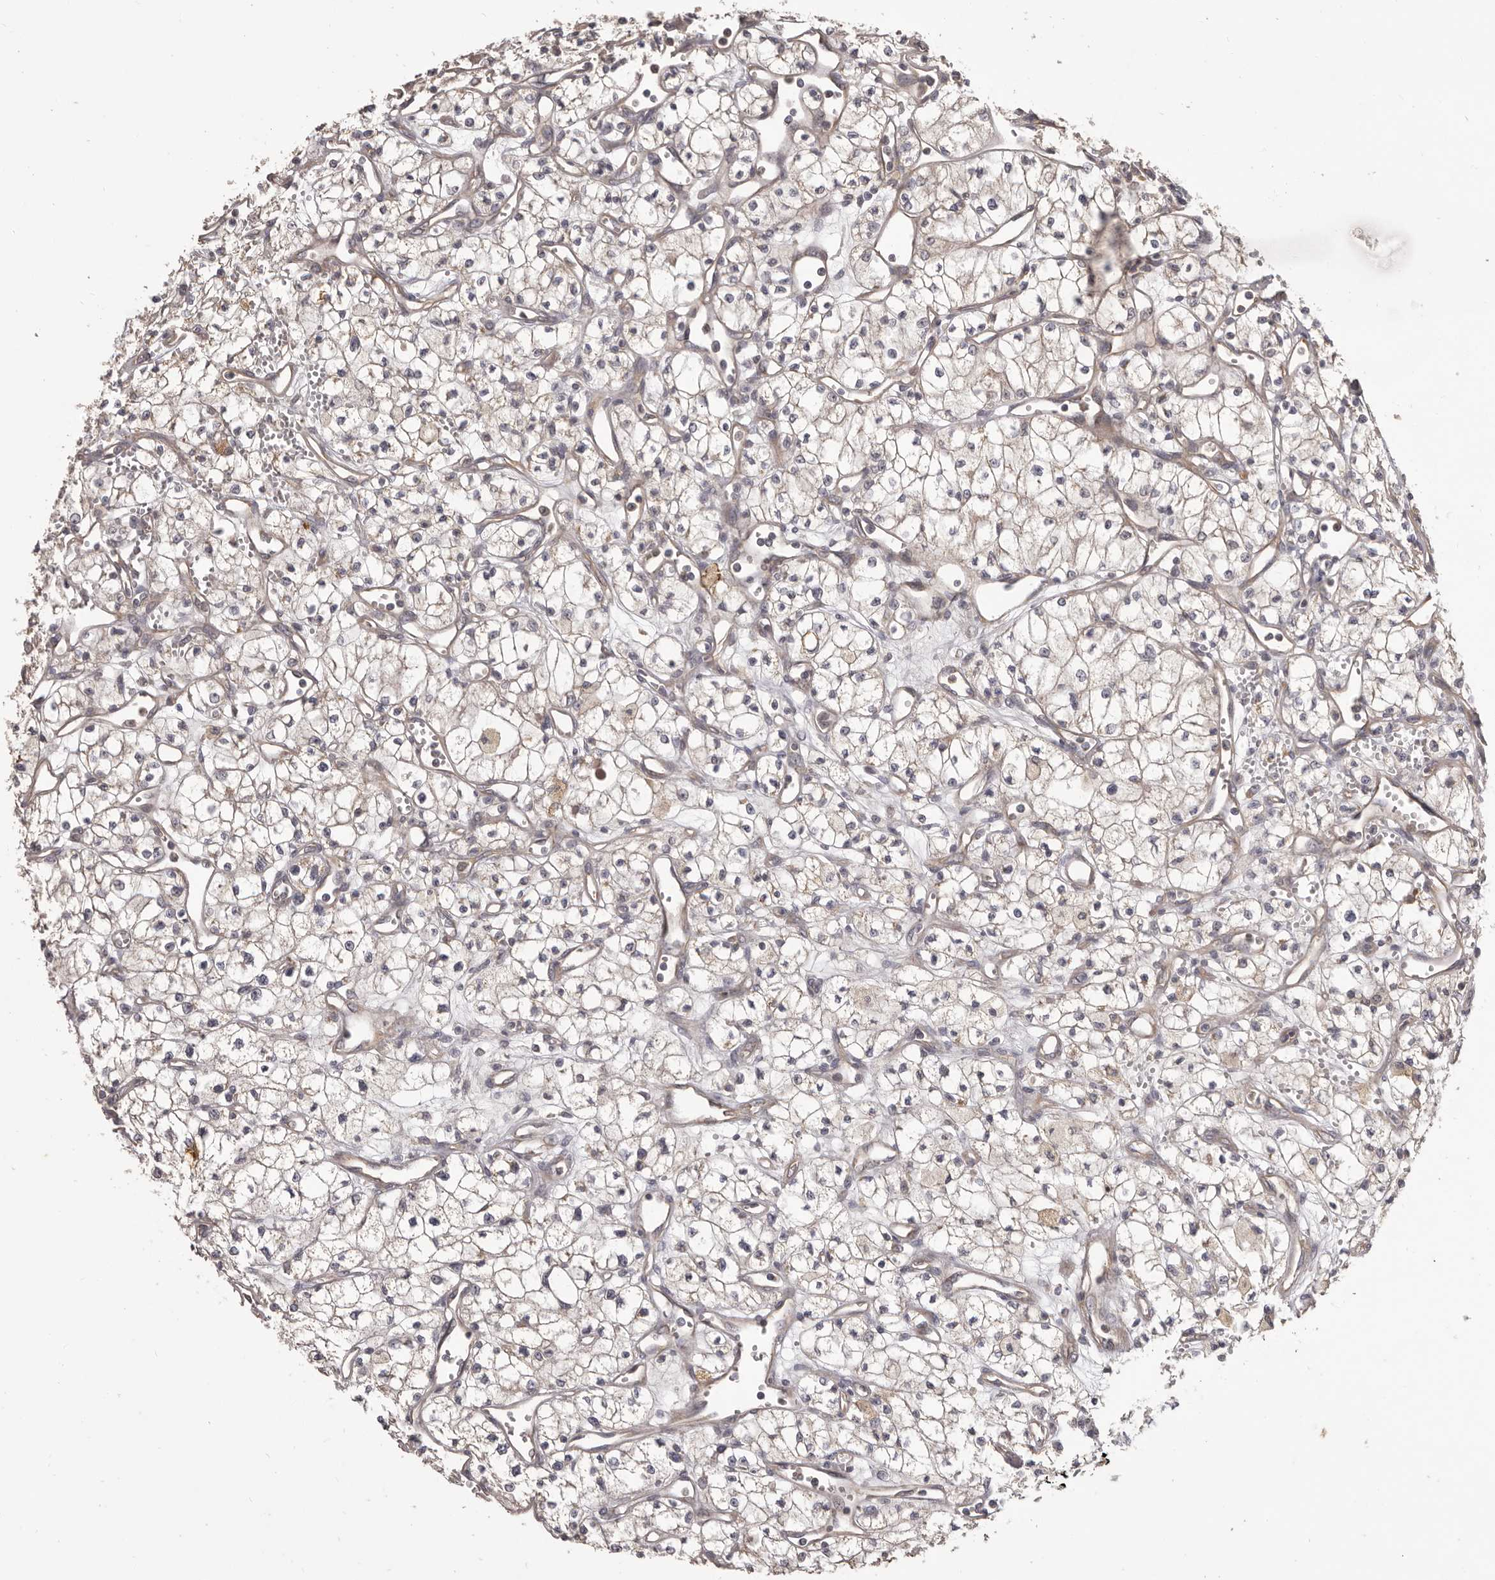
{"staining": {"intensity": "negative", "quantity": "none", "location": "none"}, "tissue": "renal cancer", "cell_type": "Tumor cells", "image_type": "cancer", "snomed": [{"axis": "morphology", "description": "Adenocarcinoma, NOS"}, {"axis": "topography", "description": "Kidney"}], "caption": "A micrograph of human renal adenocarcinoma is negative for staining in tumor cells. (Brightfield microscopy of DAB immunohistochemistry at high magnification).", "gene": "HRH1", "patient": {"sex": "male", "age": 59}}